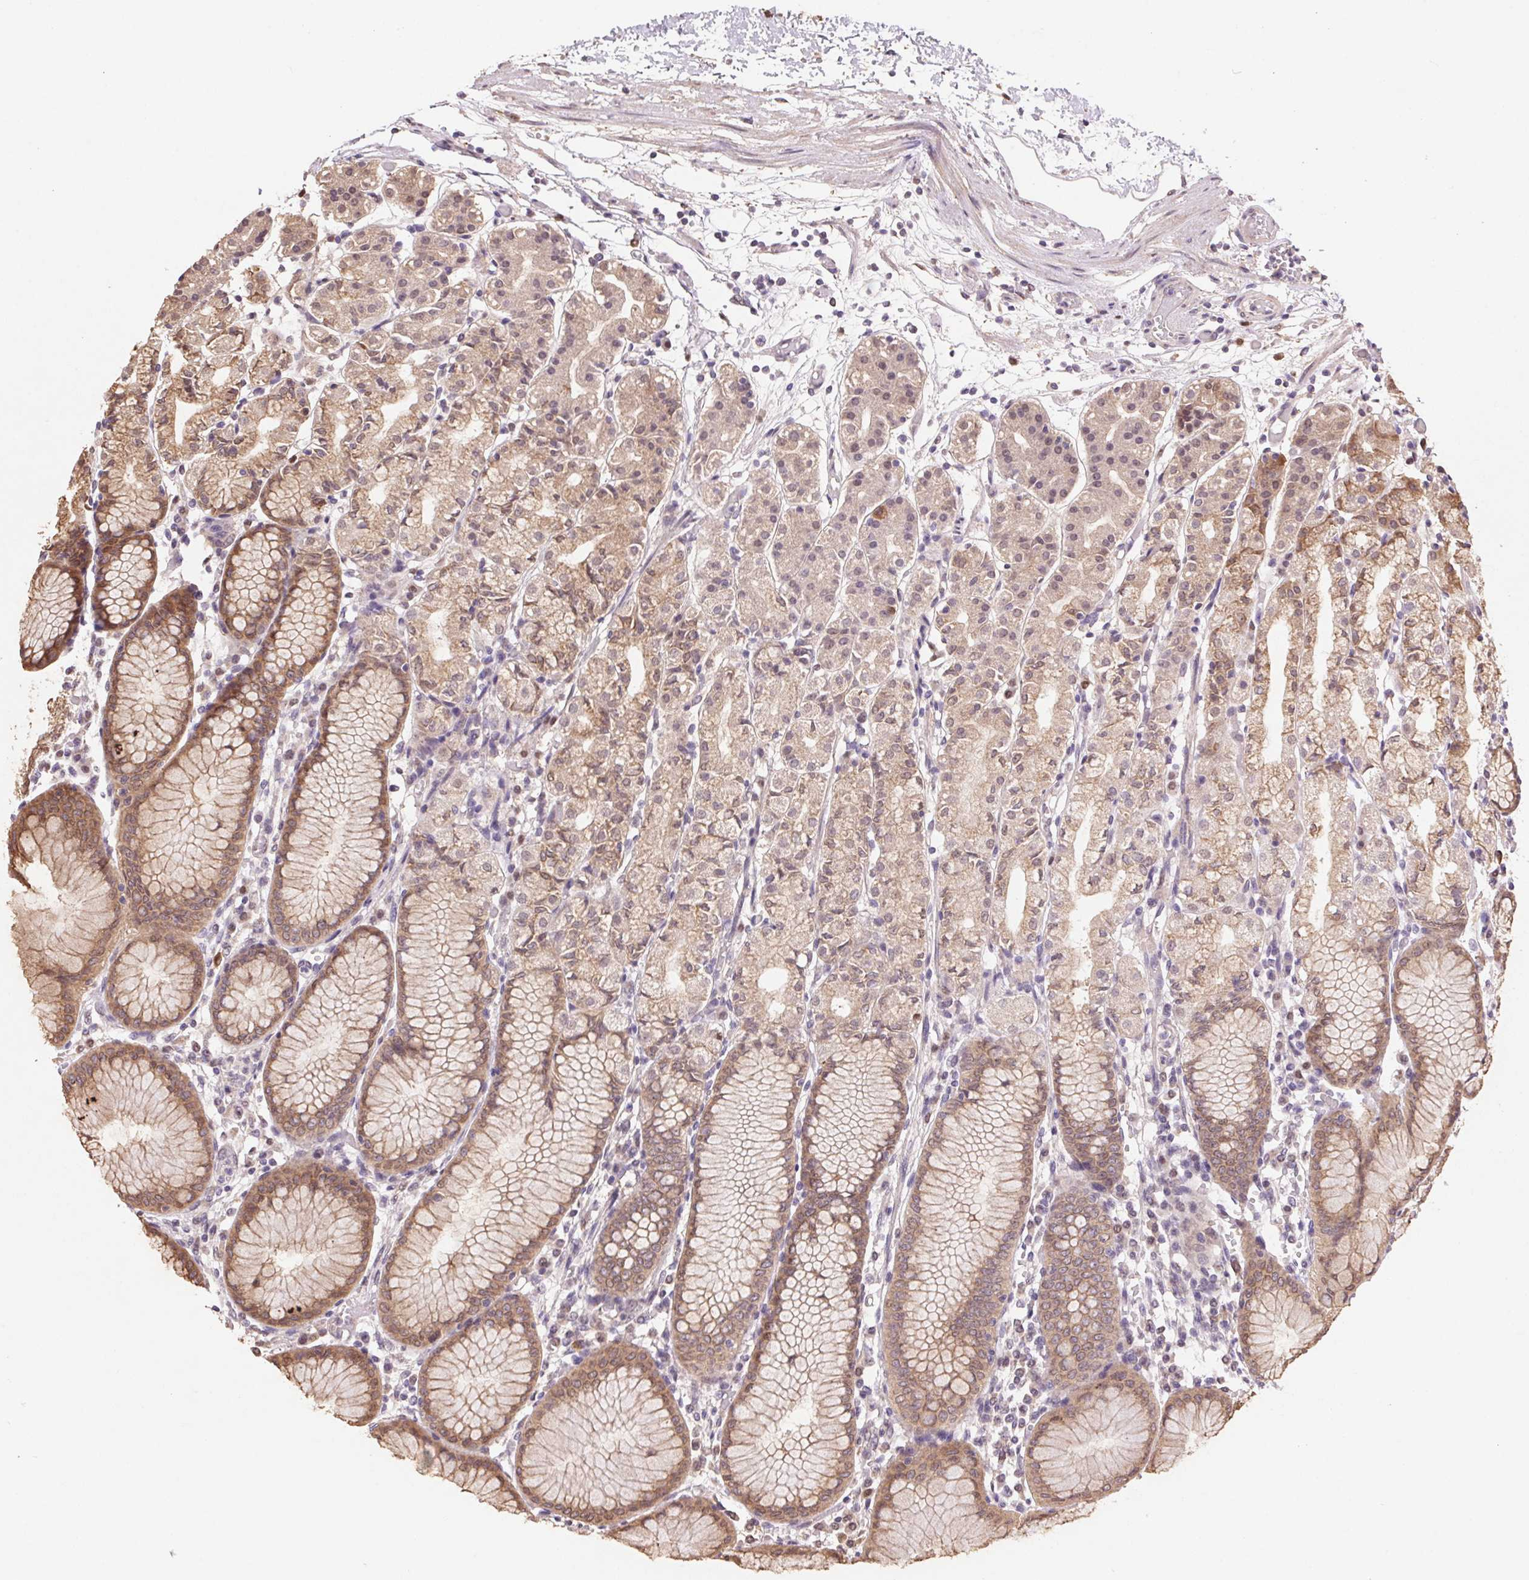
{"staining": {"intensity": "moderate", "quantity": ">75%", "location": "cytoplasmic/membranous,nuclear"}, "tissue": "stomach", "cell_type": "Glandular cells", "image_type": "normal", "snomed": [{"axis": "morphology", "description": "Normal tissue, NOS"}, {"axis": "topography", "description": "Stomach"}], "caption": "The immunohistochemical stain highlights moderate cytoplasmic/membranous,nuclear positivity in glandular cells of normal stomach.", "gene": "CUTA", "patient": {"sex": "female", "age": 57}}